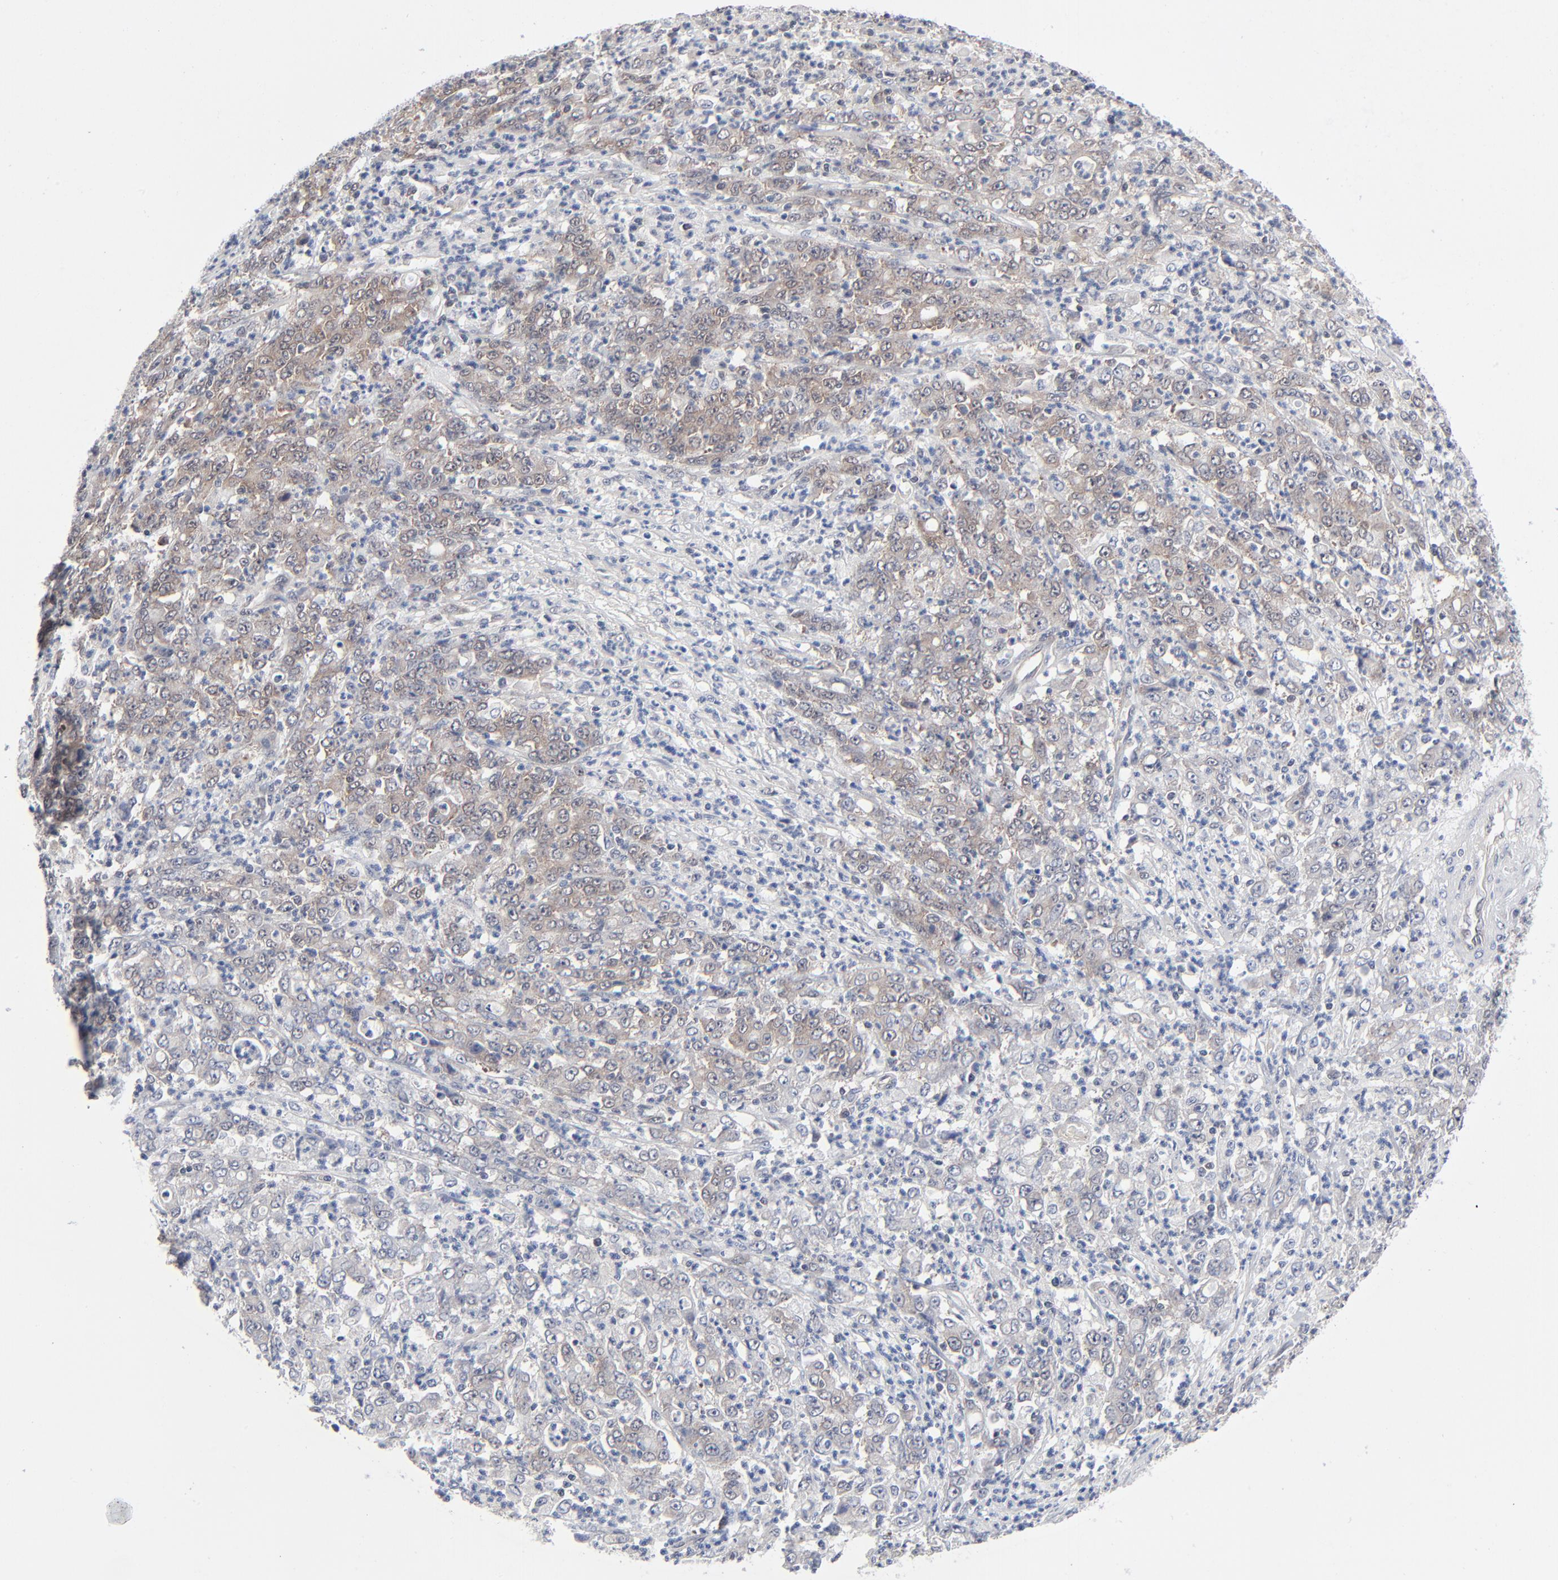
{"staining": {"intensity": "weak", "quantity": ">75%", "location": "cytoplasmic/membranous"}, "tissue": "stomach cancer", "cell_type": "Tumor cells", "image_type": "cancer", "snomed": [{"axis": "morphology", "description": "Adenocarcinoma, NOS"}, {"axis": "topography", "description": "Stomach, lower"}], "caption": "Protein staining of stomach cancer tissue demonstrates weak cytoplasmic/membranous positivity in about >75% of tumor cells. (Brightfield microscopy of DAB IHC at high magnification).", "gene": "RPS6KB1", "patient": {"sex": "female", "age": 71}}